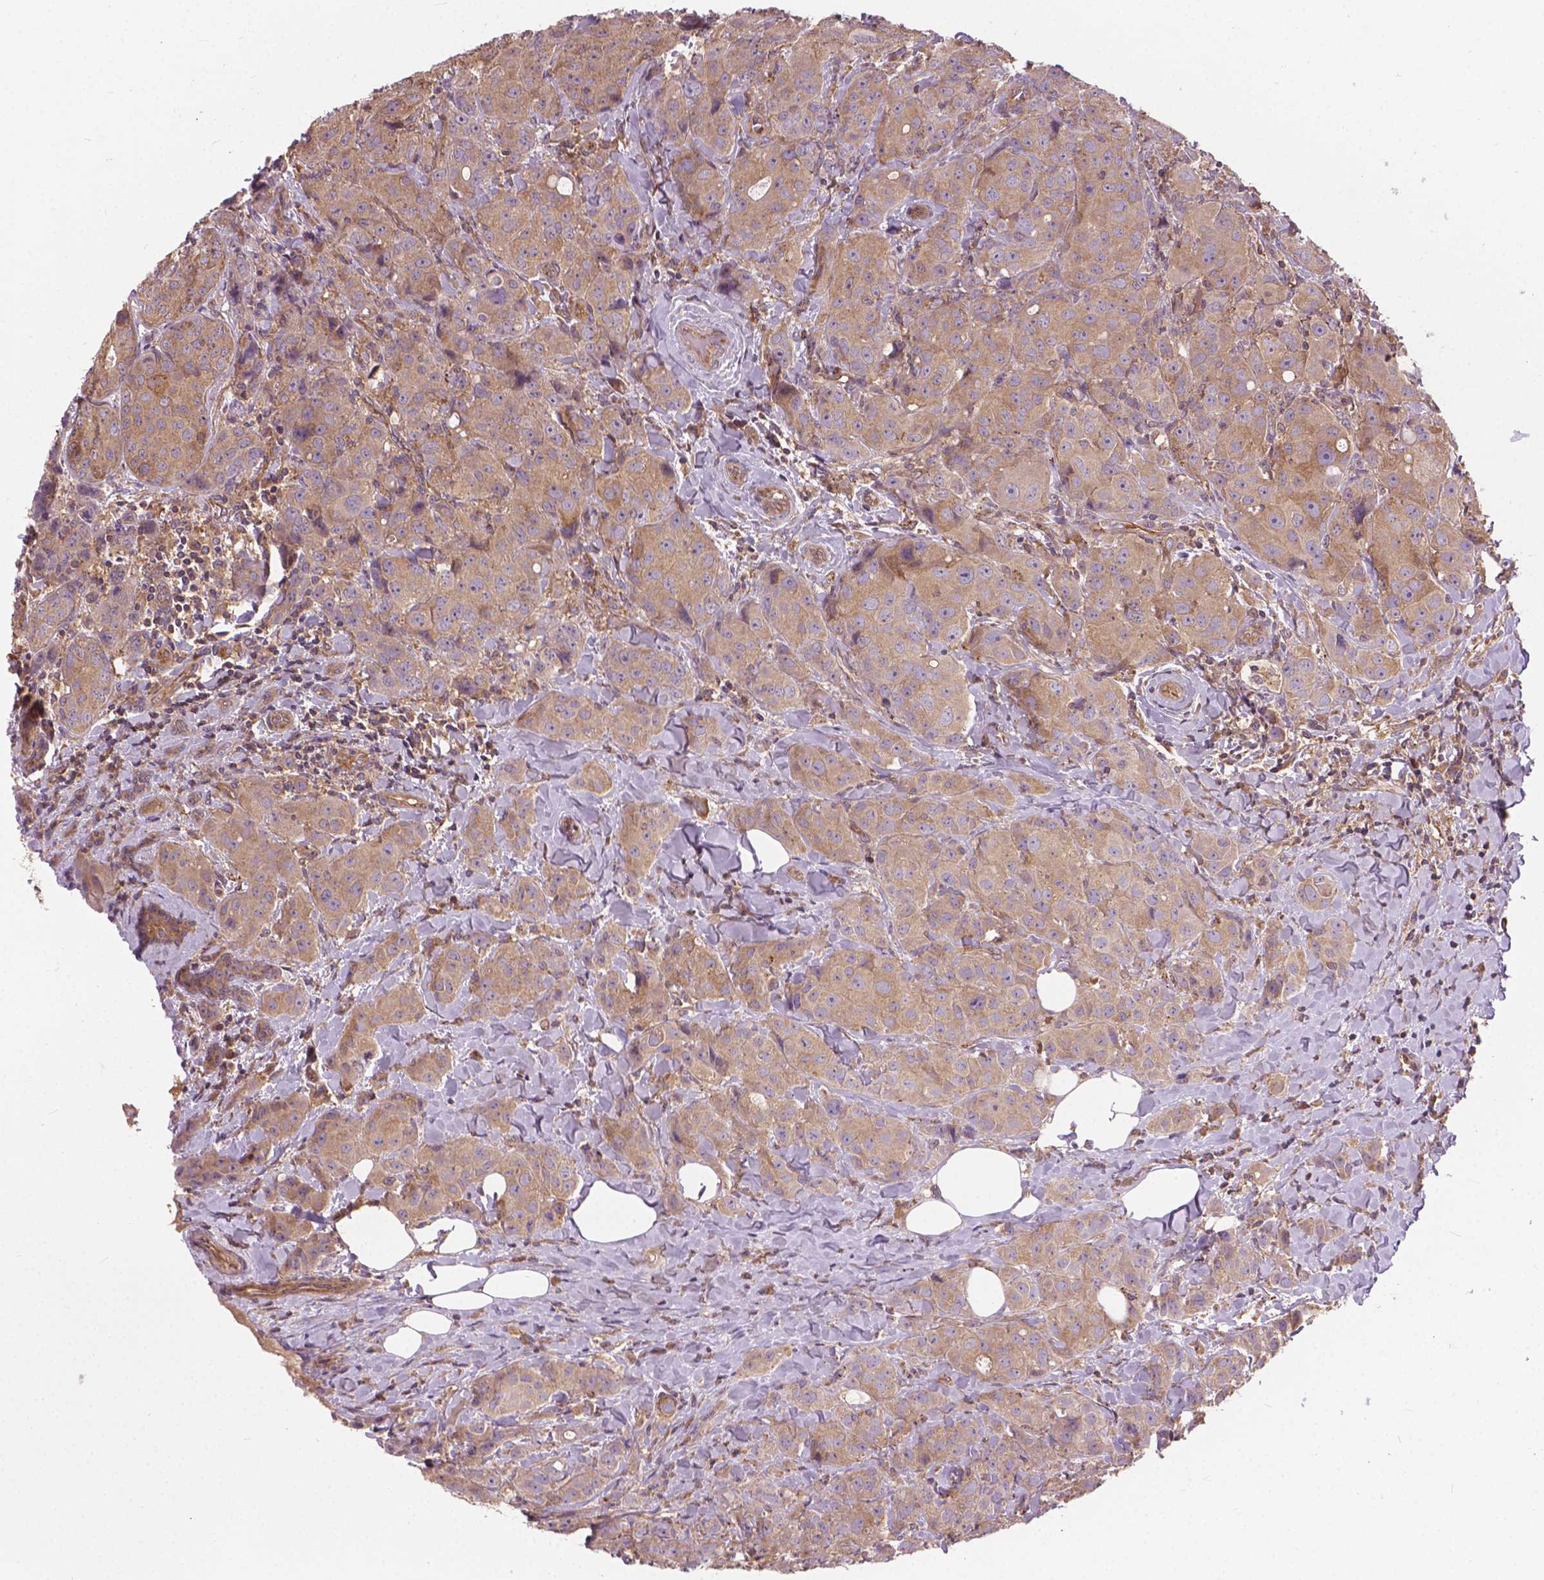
{"staining": {"intensity": "weak", "quantity": ">75%", "location": "cytoplasmic/membranous"}, "tissue": "breast cancer", "cell_type": "Tumor cells", "image_type": "cancer", "snomed": [{"axis": "morphology", "description": "Duct carcinoma"}, {"axis": "topography", "description": "Breast"}], "caption": "Brown immunohistochemical staining in breast cancer displays weak cytoplasmic/membranous expression in about >75% of tumor cells. The staining is performed using DAB brown chromogen to label protein expression. The nuclei are counter-stained blue using hematoxylin.", "gene": "MZT1", "patient": {"sex": "female", "age": 43}}